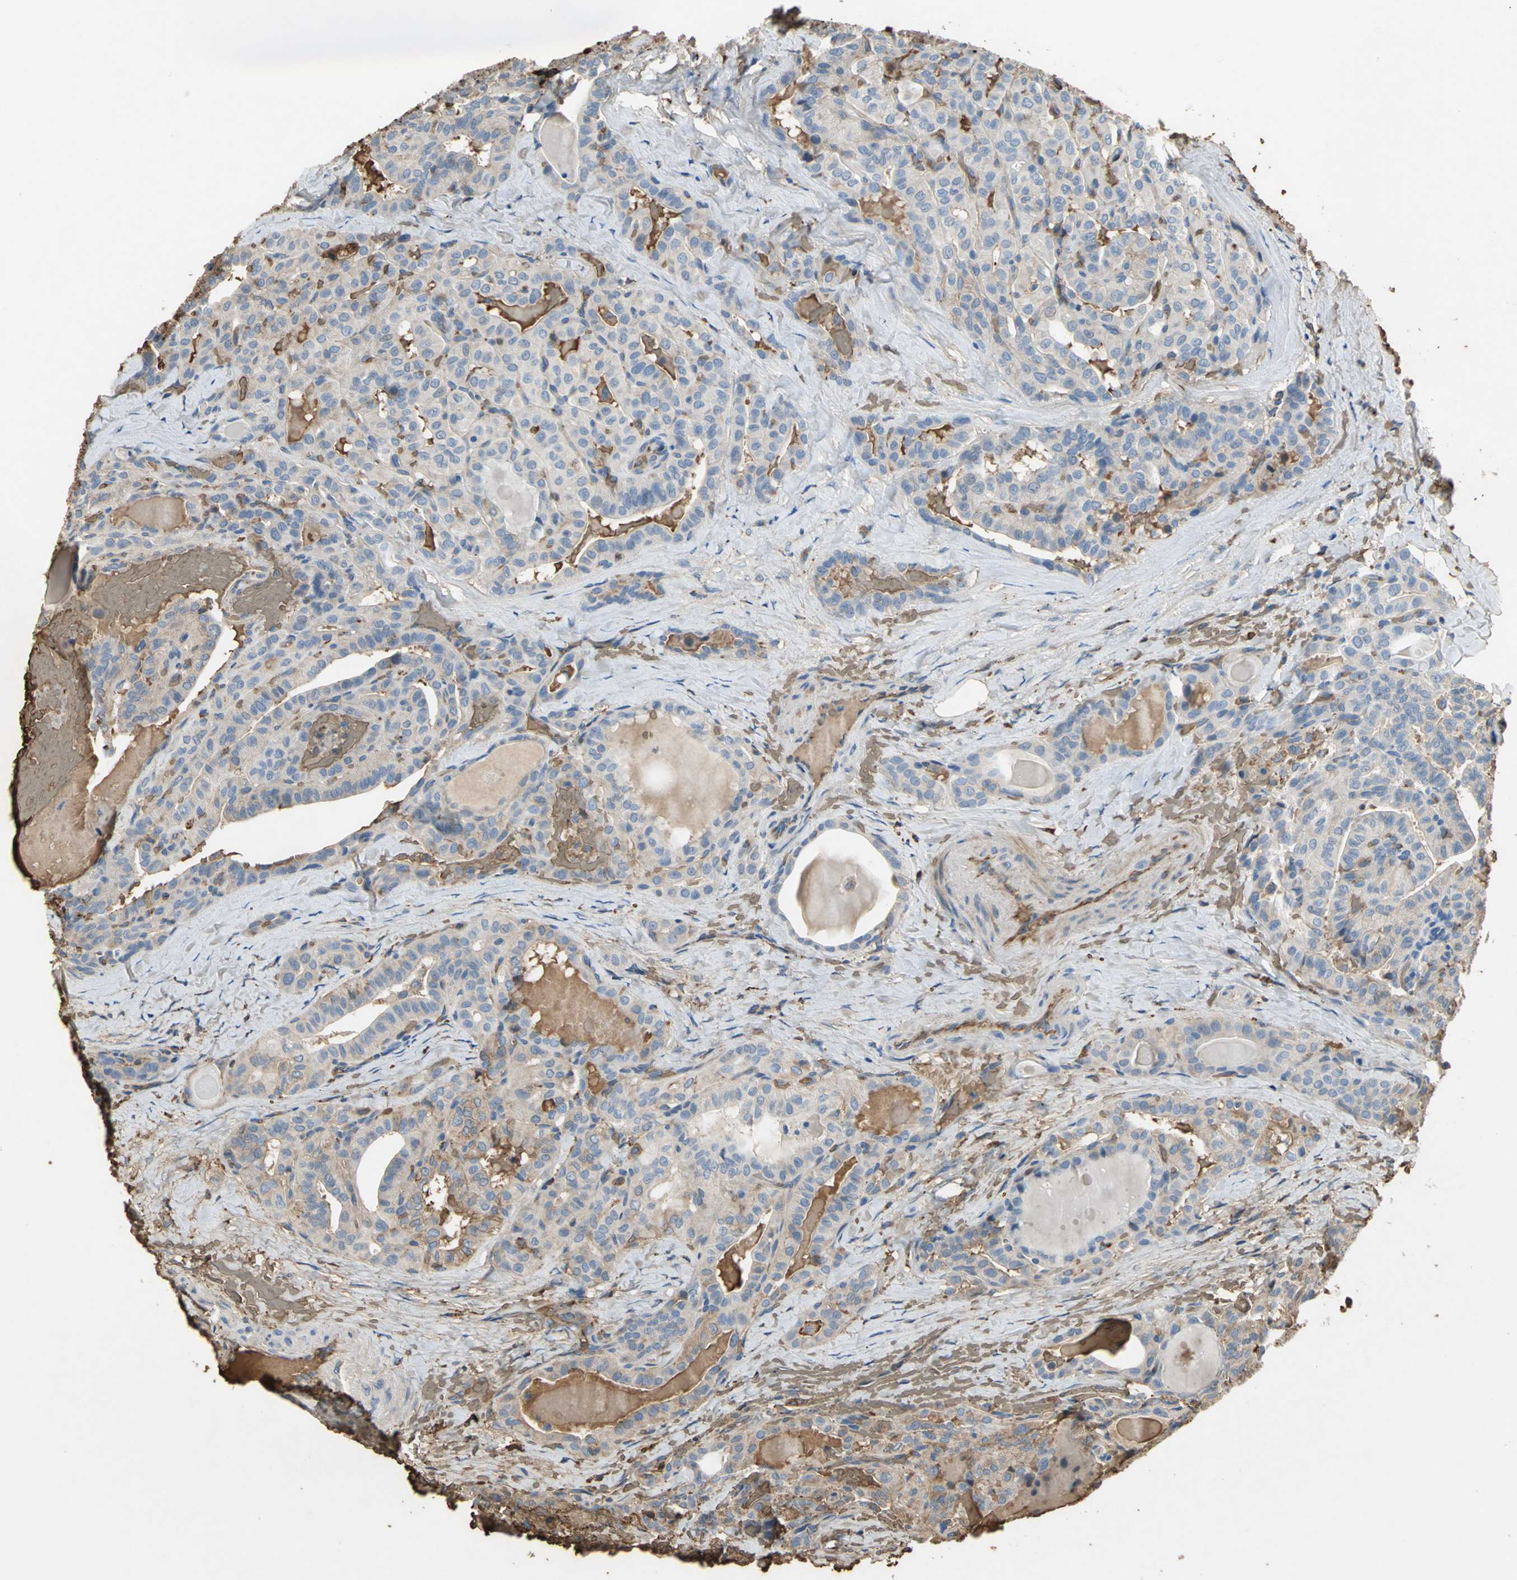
{"staining": {"intensity": "moderate", "quantity": "25%-75%", "location": "cytoplasmic/membranous"}, "tissue": "thyroid cancer", "cell_type": "Tumor cells", "image_type": "cancer", "snomed": [{"axis": "morphology", "description": "Papillary adenocarcinoma, NOS"}, {"axis": "topography", "description": "Thyroid gland"}], "caption": "The histopathology image exhibits immunohistochemical staining of thyroid cancer (papillary adenocarcinoma). There is moderate cytoplasmic/membranous positivity is appreciated in about 25%-75% of tumor cells.", "gene": "TREM1", "patient": {"sex": "male", "age": 77}}